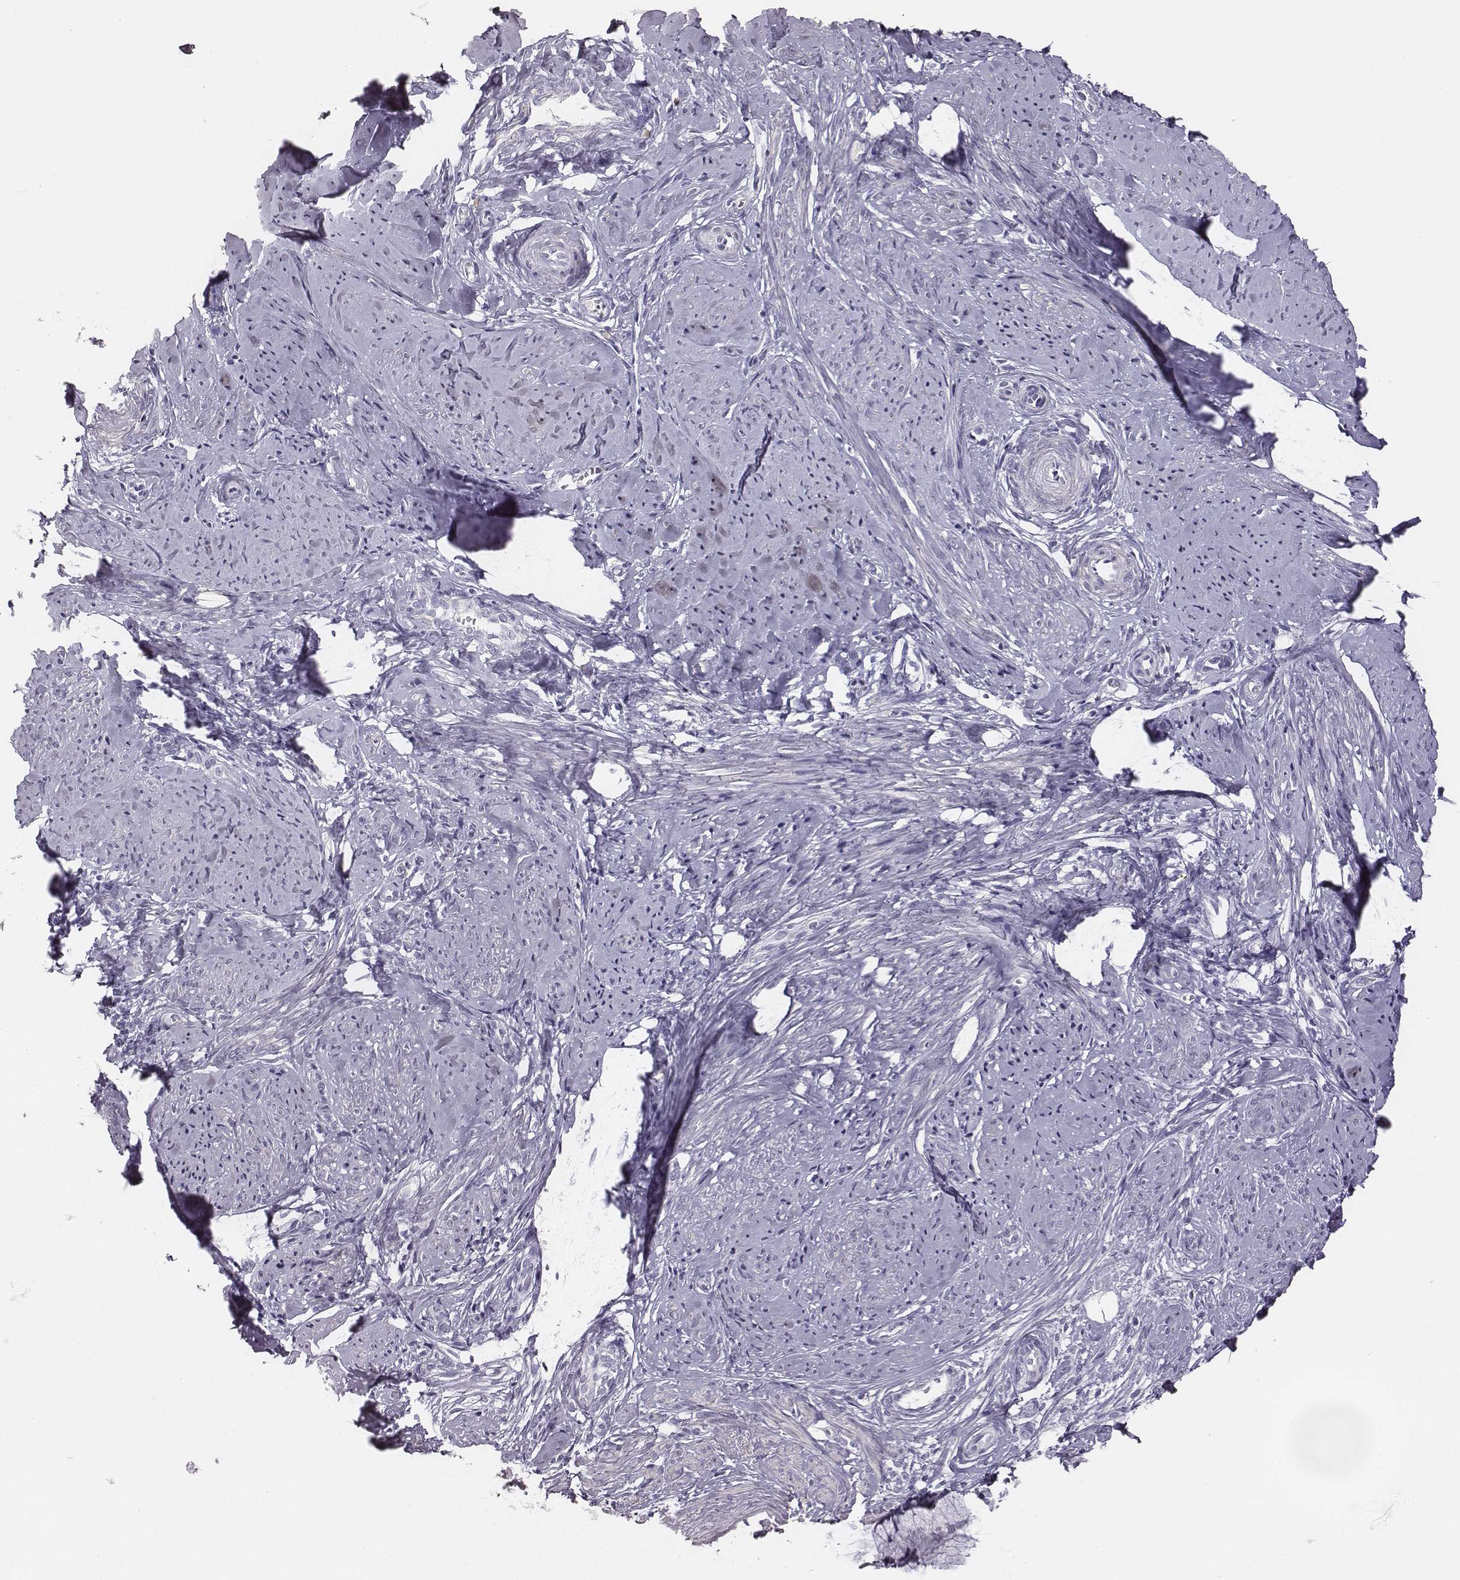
{"staining": {"intensity": "negative", "quantity": "none", "location": "none"}, "tissue": "smooth muscle", "cell_type": "Smooth muscle cells", "image_type": "normal", "snomed": [{"axis": "morphology", "description": "Normal tissue, NOS"}, {"axis": "topography", "description": "Smooth muscle"}], "caption": "Immunohistochemical staining of benign smooth muscle displays no significant positivity in smooth muscle cells. (DAB (3,3'-diaminobenzidine) immunohistochemistry (IHC) with hematoxylin counter stain).", "gene": "ADAM7", "patient": {"sex": "female", "age": 48}}